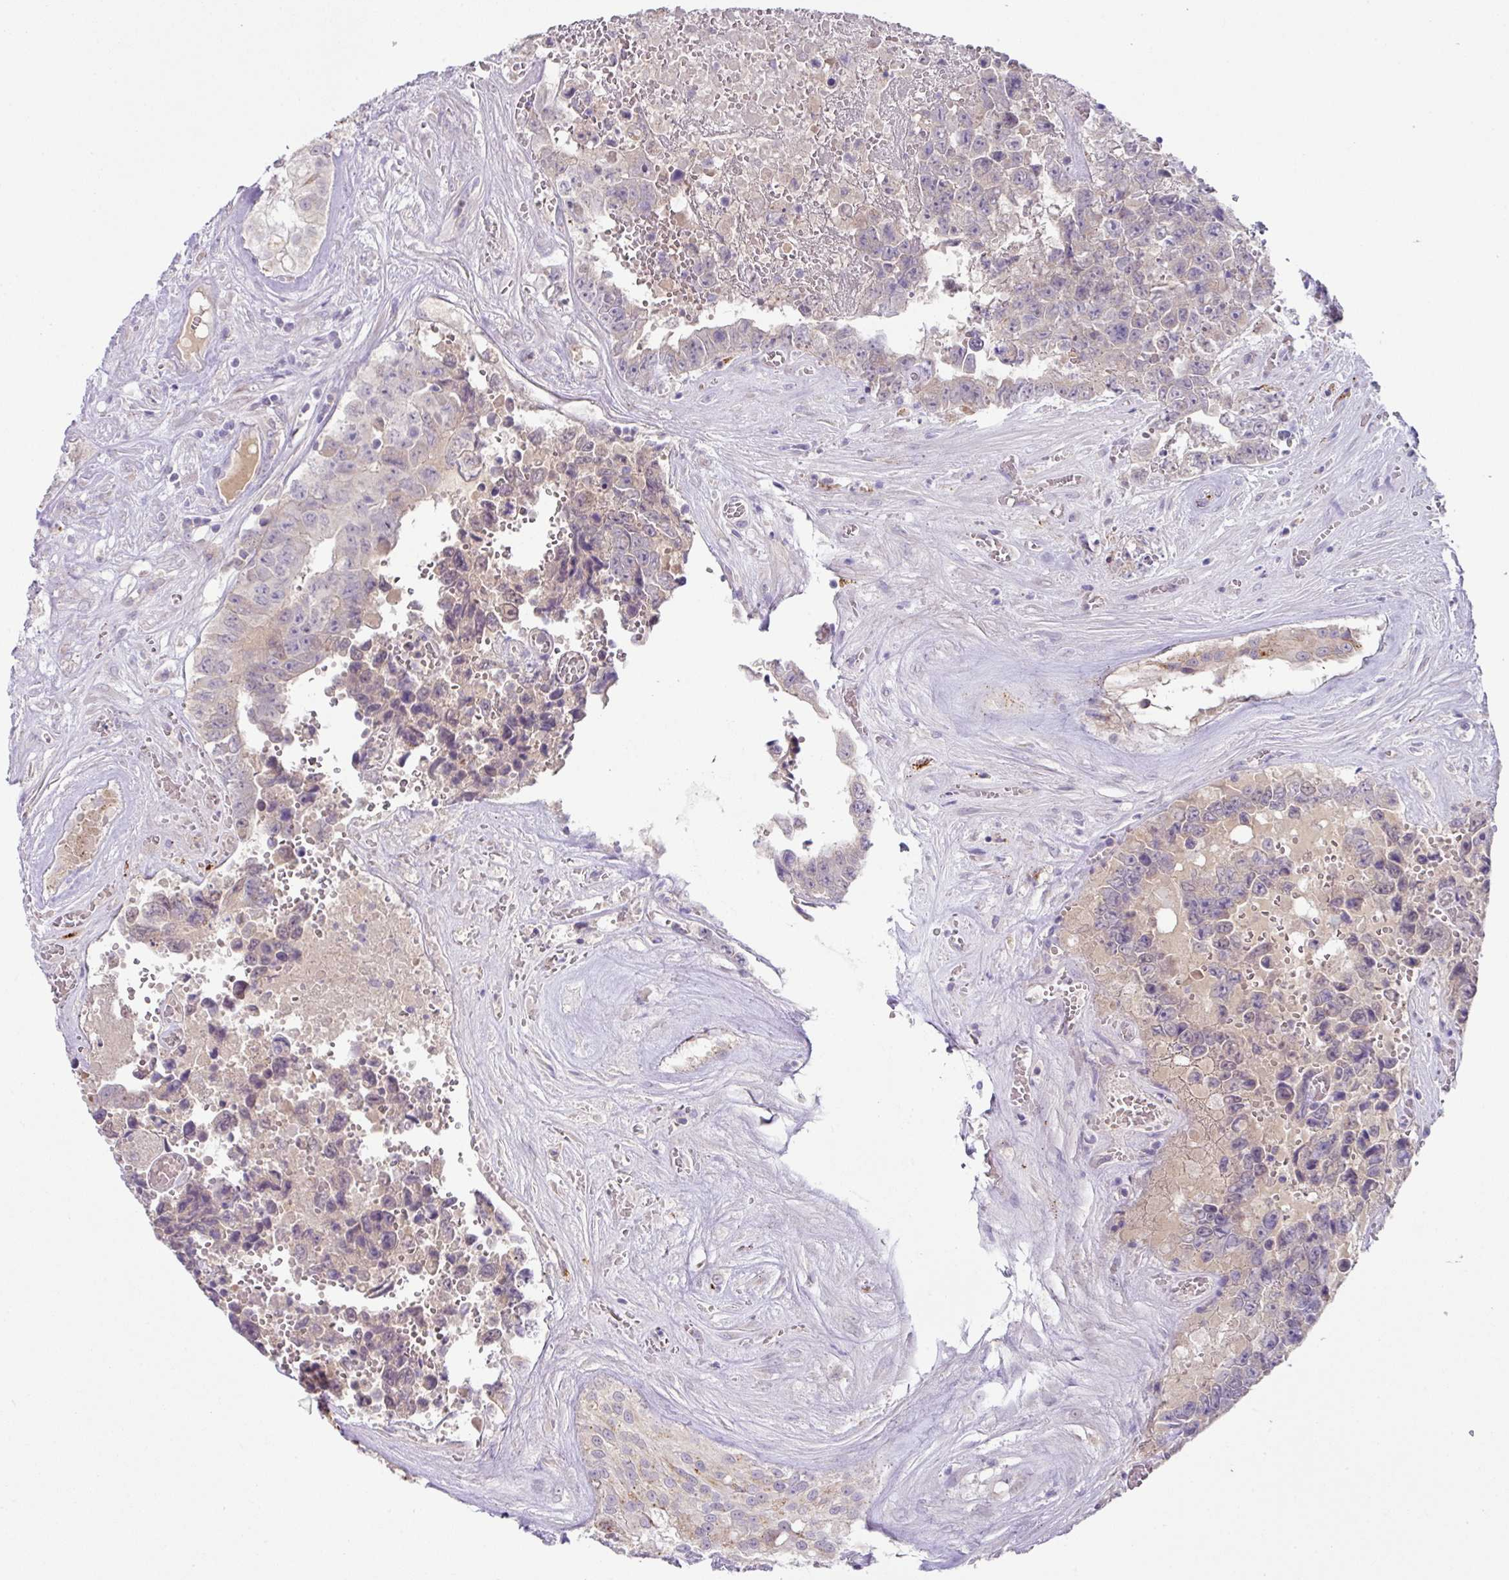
{"staining": {"intensity": "negative", "quantity": "none", "location": "none"}, "tissue": "testis cancer", "cell_type": "Tumor cells", "image_type": "cancer", "snomed": [{"axis": "morphology", "description": "Normal tissue, NOS"}, {"axis": "morphology", "description": "Carcinoma, Embryonal, NOS"}, {"axis": "topography", "description": "Testis"}, {"axis": "topography", "description": "Epididymis"}], "caption": "DAB (3,3'-diaminobenzidine) immunohistochemical staining of human testis cancer (embryonal carcinoma) exhibits no significant staining in tumor cells.", "gene": "PLEKHH3", "patient": {"sex": "male", "age": 25}}